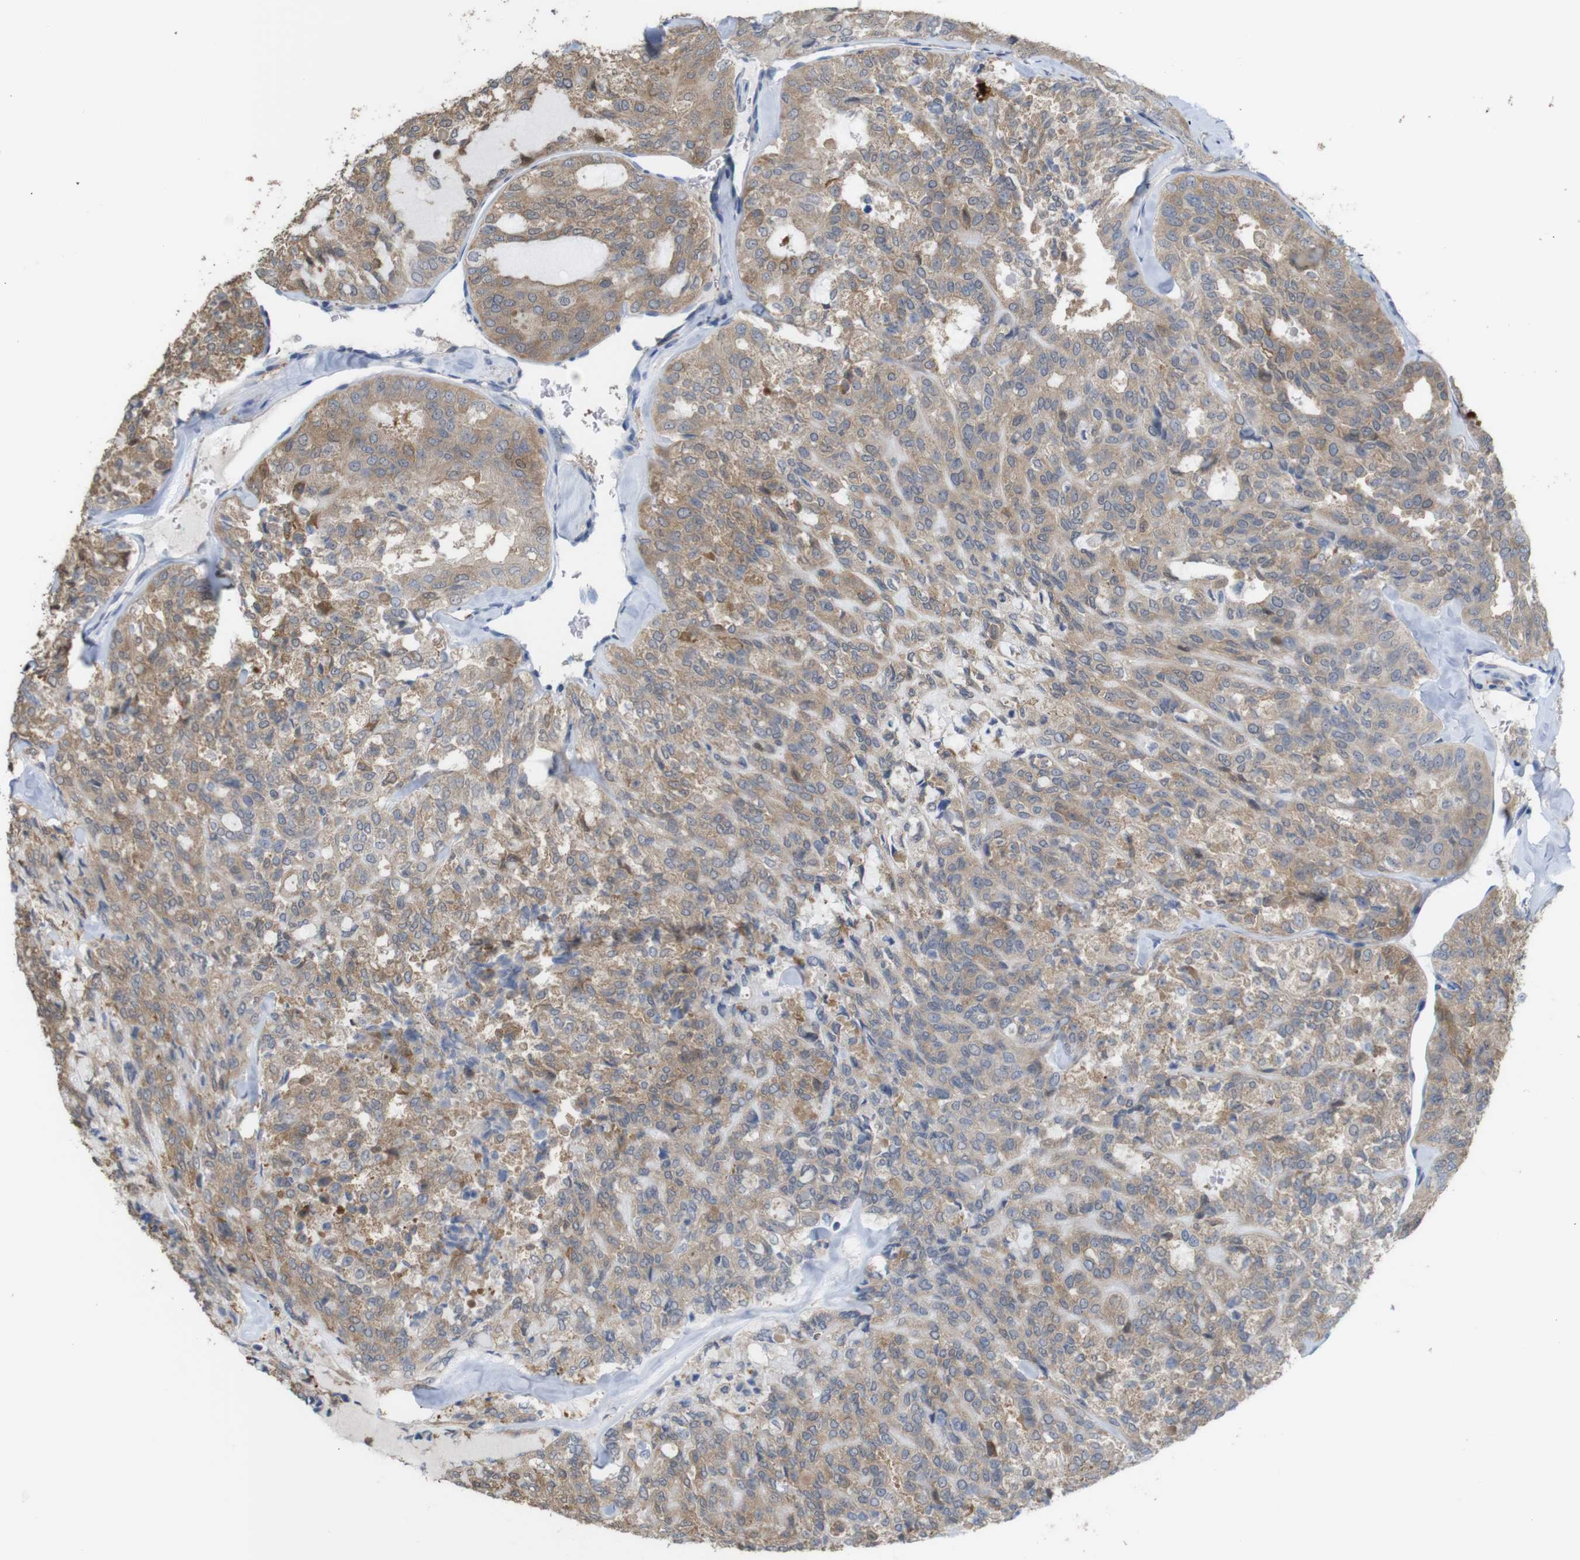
{"staining": {"intensity": "moderate", "quantity": ">75%", "location": "cytoplasmic/membranous"}, "tissue": "thyroid cancer", "cell_type": "Tumor cells", "image_type": "cancer", "snomed": [{"axis": "morphology", "description": "Follicular adenoma carcinoma, NOS"}, {"axis": "topography", "description": "Thyroid gland"}], "caption": "Thyroid cancer (follicular adenoma carcinoma) tissue displays moderate cytoplasmic/membranous staining in about >75% of tumor cells, visualized by immunohistochemistry.", "gene": "PTPRR", "patient": {"sex": "male", "age": 75}}